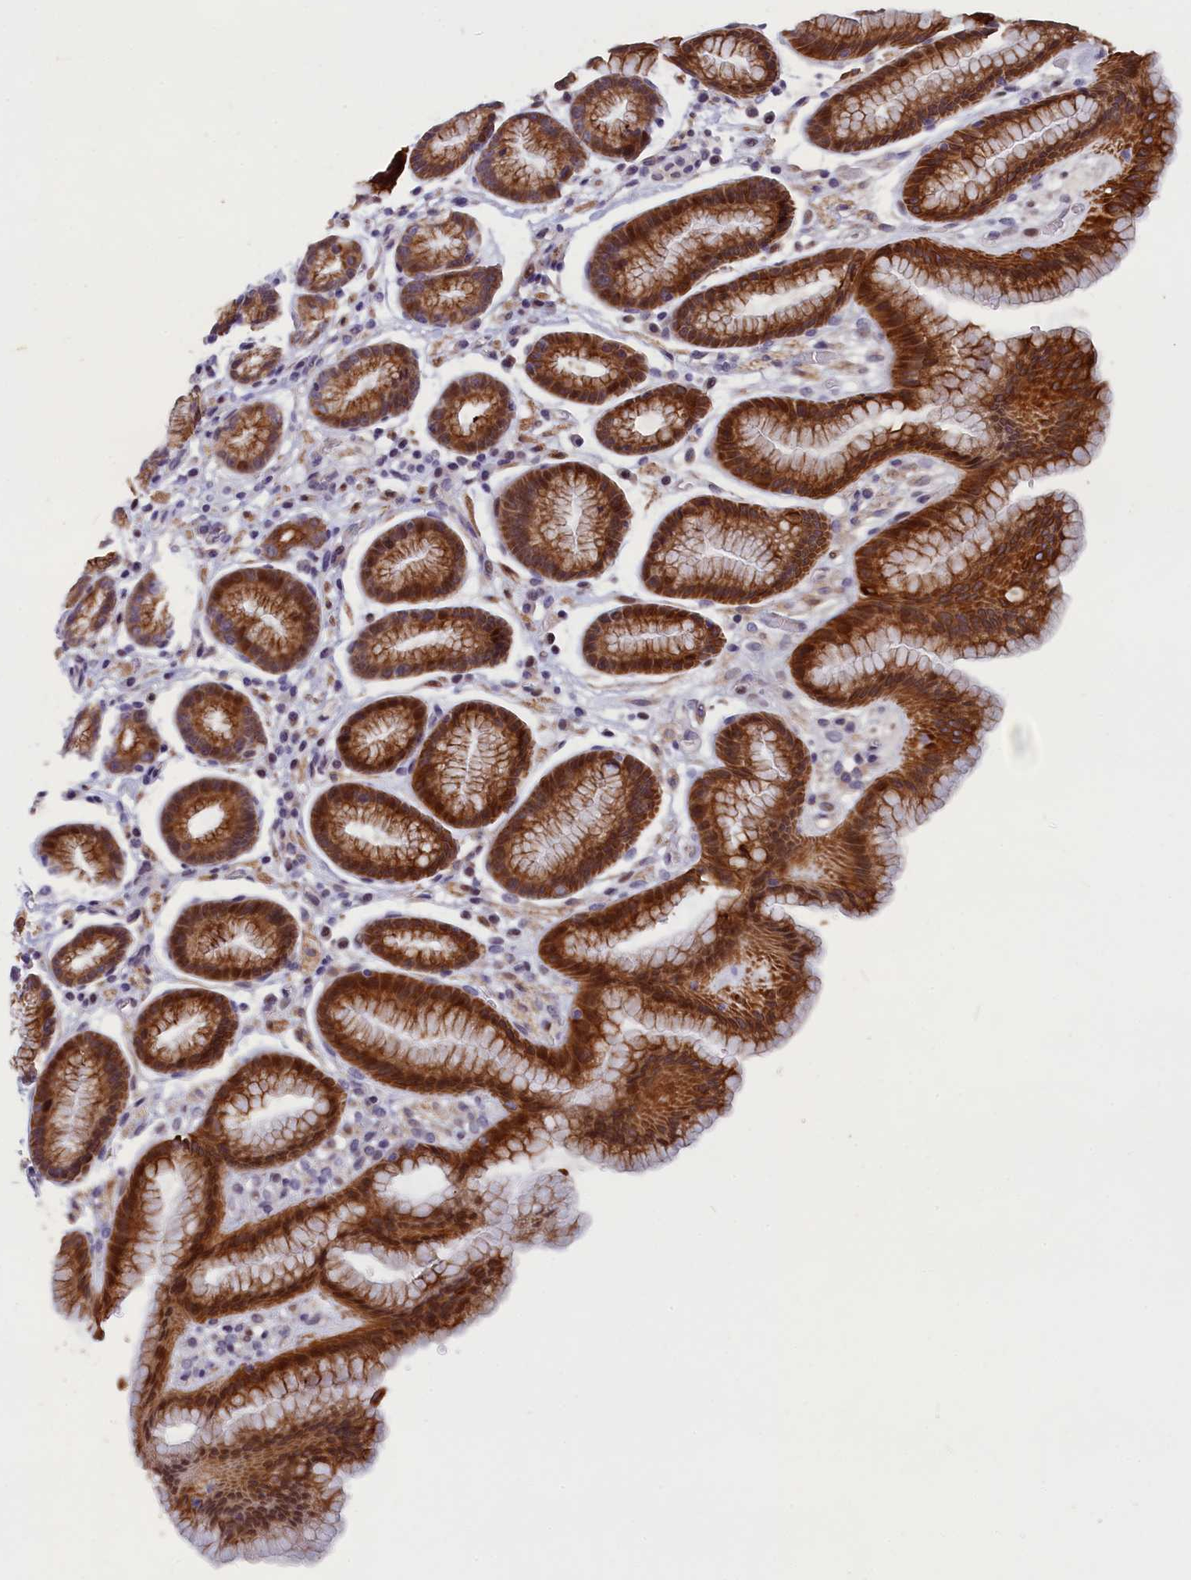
{"staining": {"intensity": "strong", "quantity": "25%-75%", "location": "cytoplasmic/membranous"}, "tissue": "stomach", "cell_type": "Glandular cells", "image_type": "normal", "snomed": [{"axis": "morphology", "description": "Normal tissue, NOS"}, {"axis": "topography", "description": "Stomach"}], "caption": "Stomach stained with immunohistochemistry (IHC) displays strong cytoplasmic/membranous positivity in approximately 25%-75% of glandular cells.", "gene": "ANKRD34B", "patient": {"sex": "male", "age": 42}}